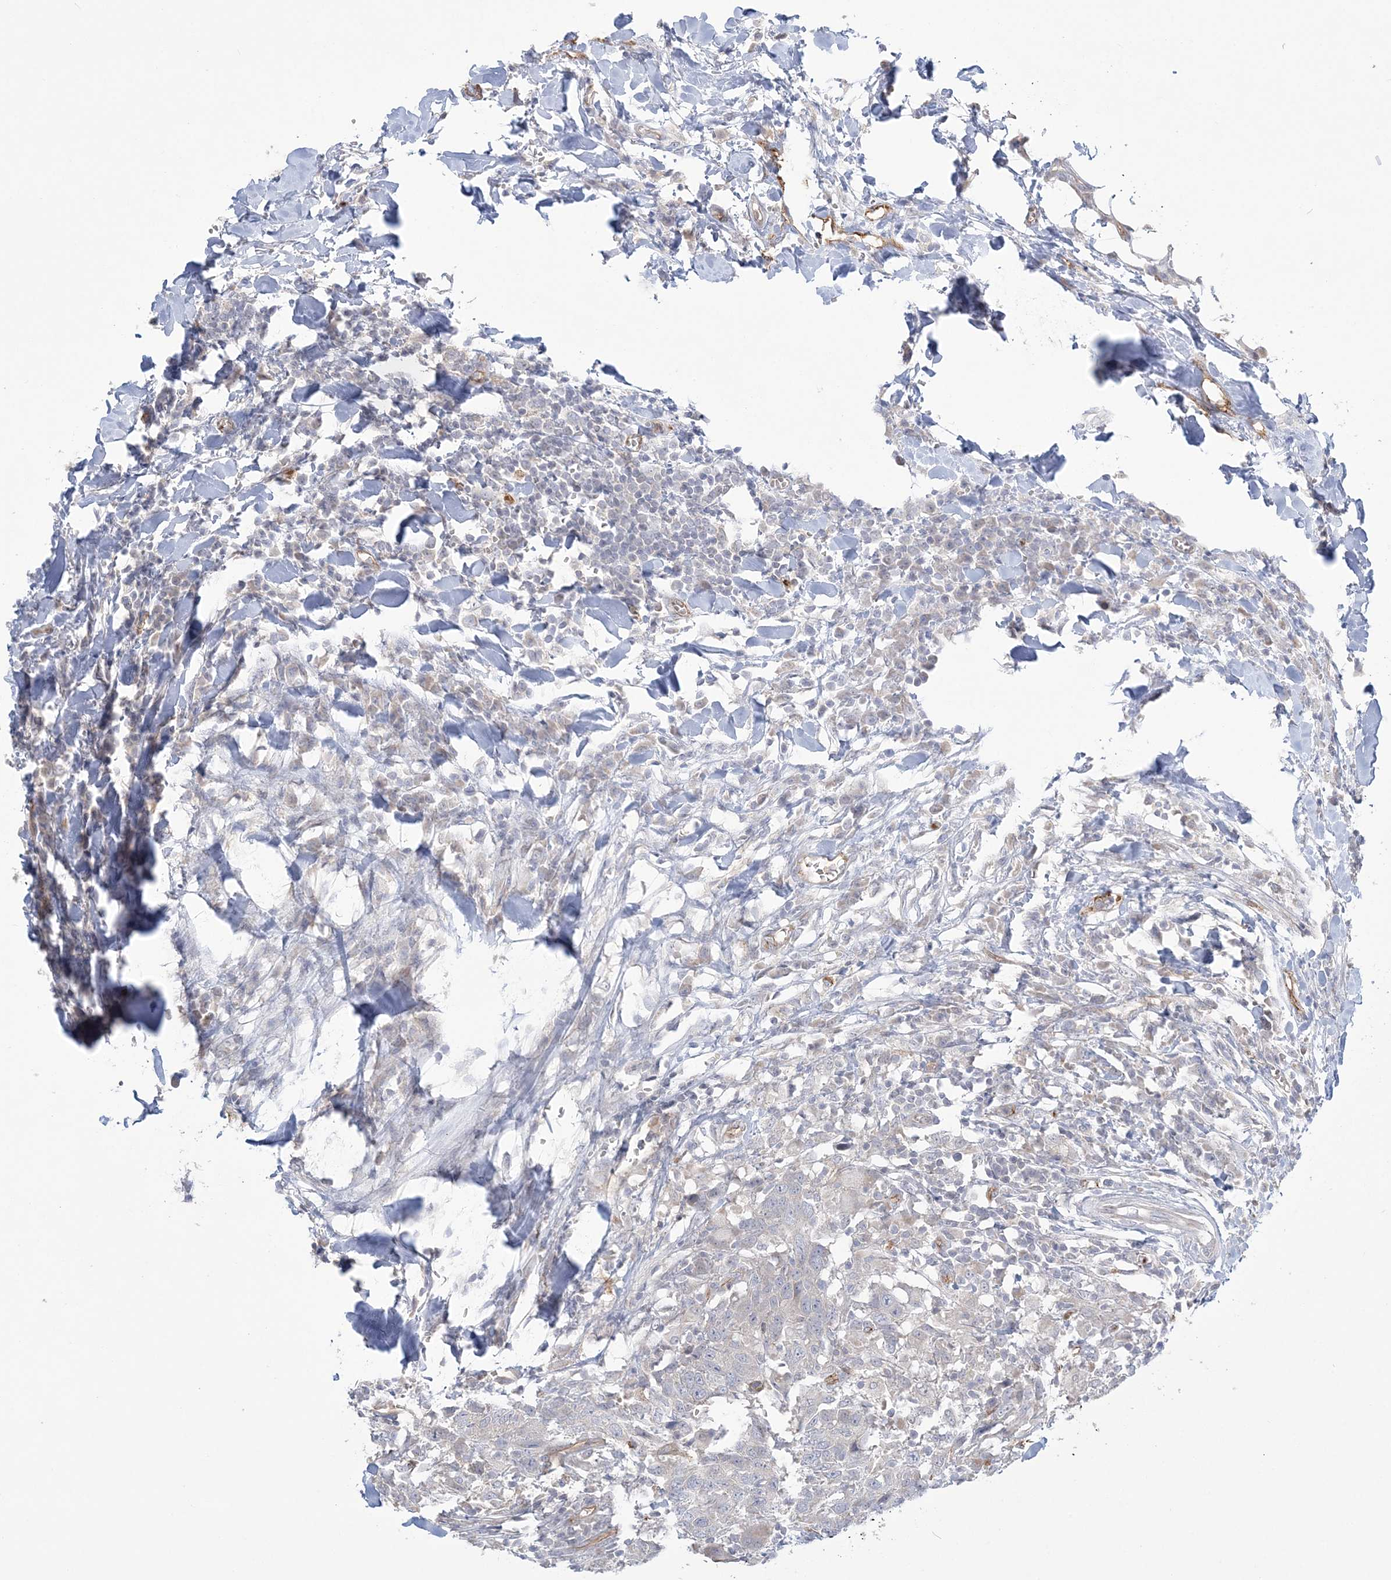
{"staining": {"intensity": "negative", "quantity": "none", "location": "none"}, "tissue": "head and neck cancer", "cell_type": "Tumor cells", "image_type": "cancer", "snomed": [{"axis": "morphology", "description": "Squamous cell carcinoma, NOS"}, {"axis": "topography", "description": "Head-Neck"}], "caption": "This image is of head and neck cancer stained with immunohistochemistry (IHC) to label a protein in brown with the nuclei are counter-stained blue. There is no staining in tumor cells.", "gene": "FARSB", "patient": {"sex": "male", "age": 66}}